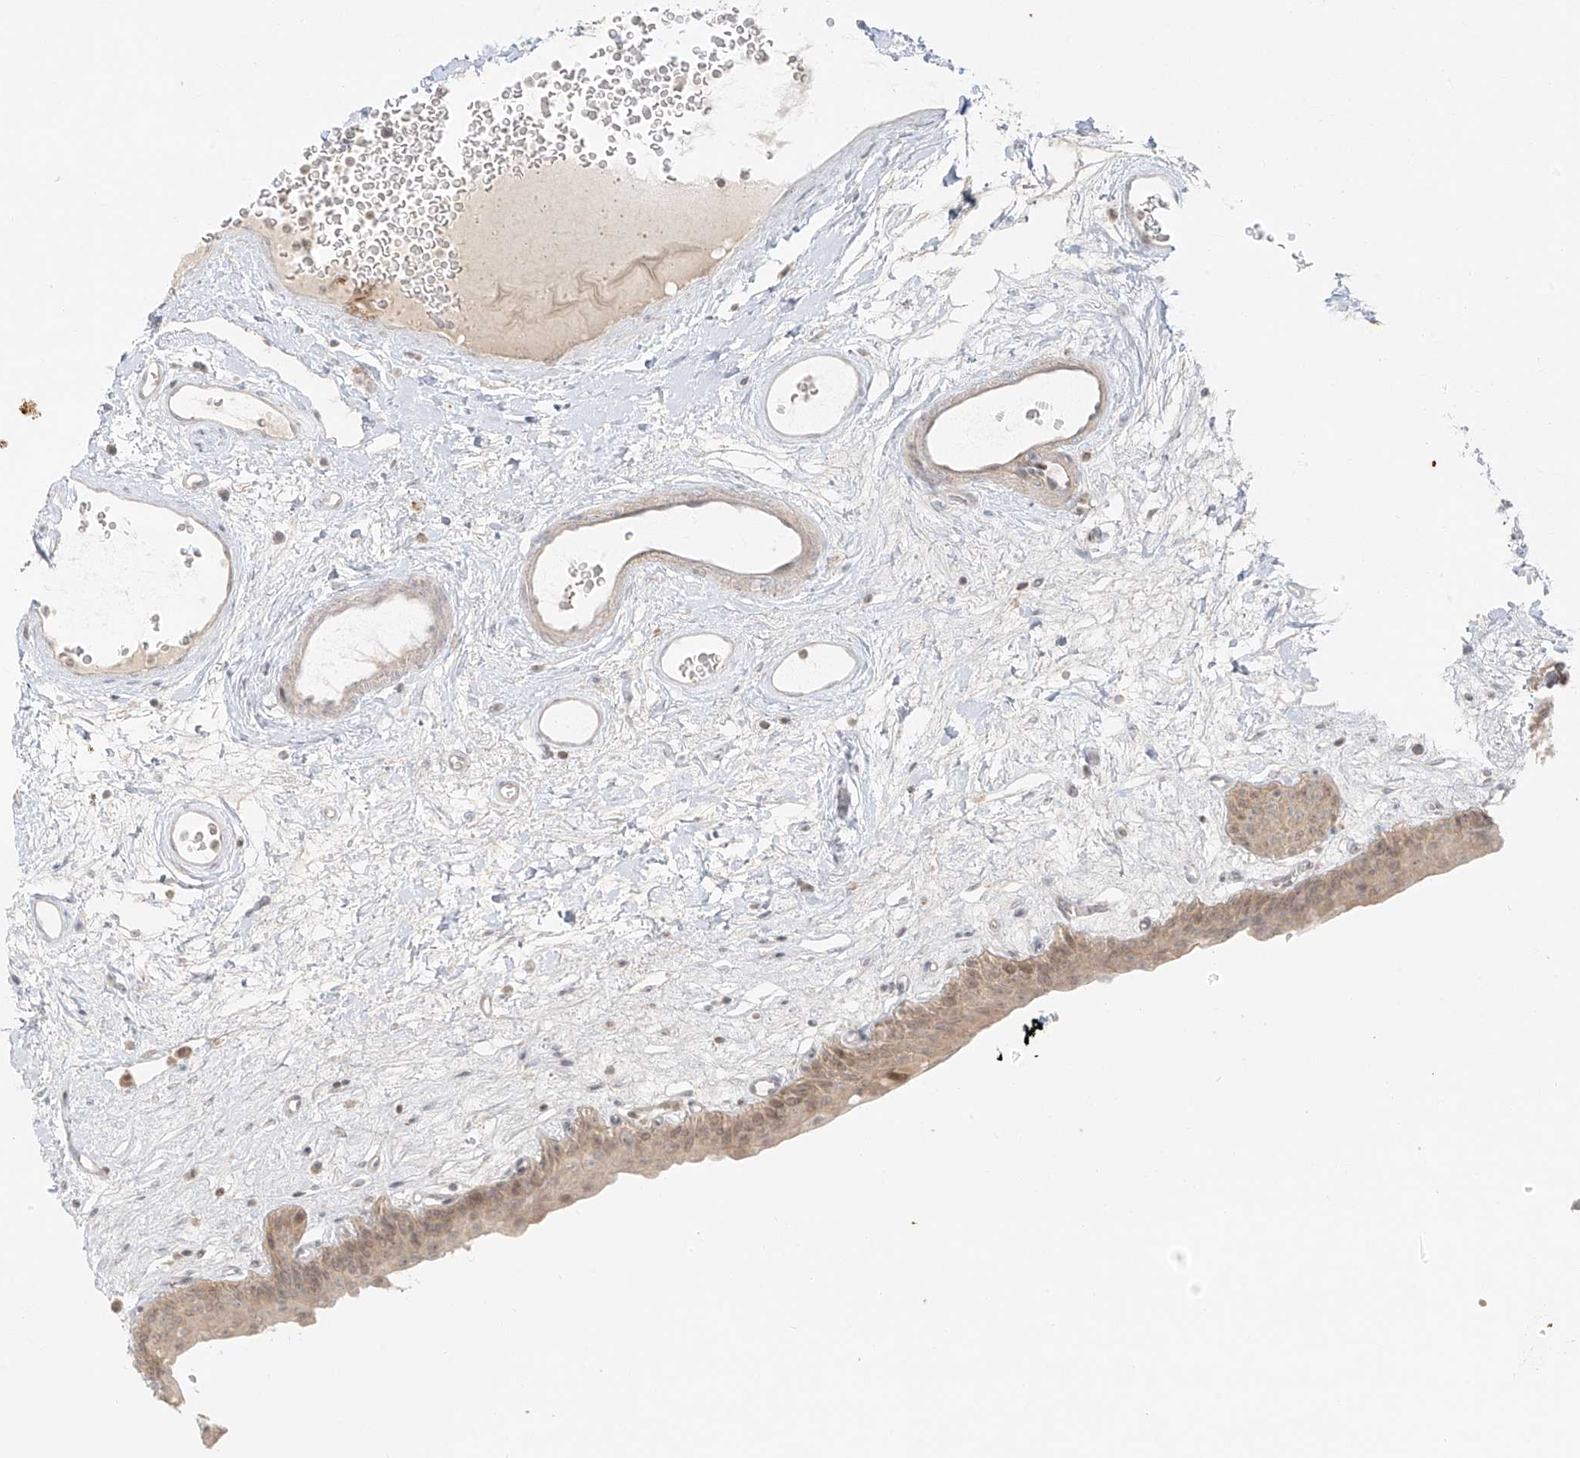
{"staining": {"intensity": "weak", "quantity": ">75%", "location": "cytoplasmic/membranous"}, "tissue": "urinary bladder", "cell_type": "Urothelial cells", "image_type": "normal", "snomed": [{"axis": "morphology", "description": "Normal tissue, NOS"}, {"axis": "topography", "description": "Urinary bladder"}], "caption": "A histopathology image of human urinary bladder stained for a protein displays weak cytoplasmic/membranous brown staining in urothelial cells. The staining is performed using DAB brown chromogen to label protein expression. The nuclei are counter-stained blue using hematoxylin.", "gene": "MIPEP", "patient": {"sex": "male", "age": 83}}